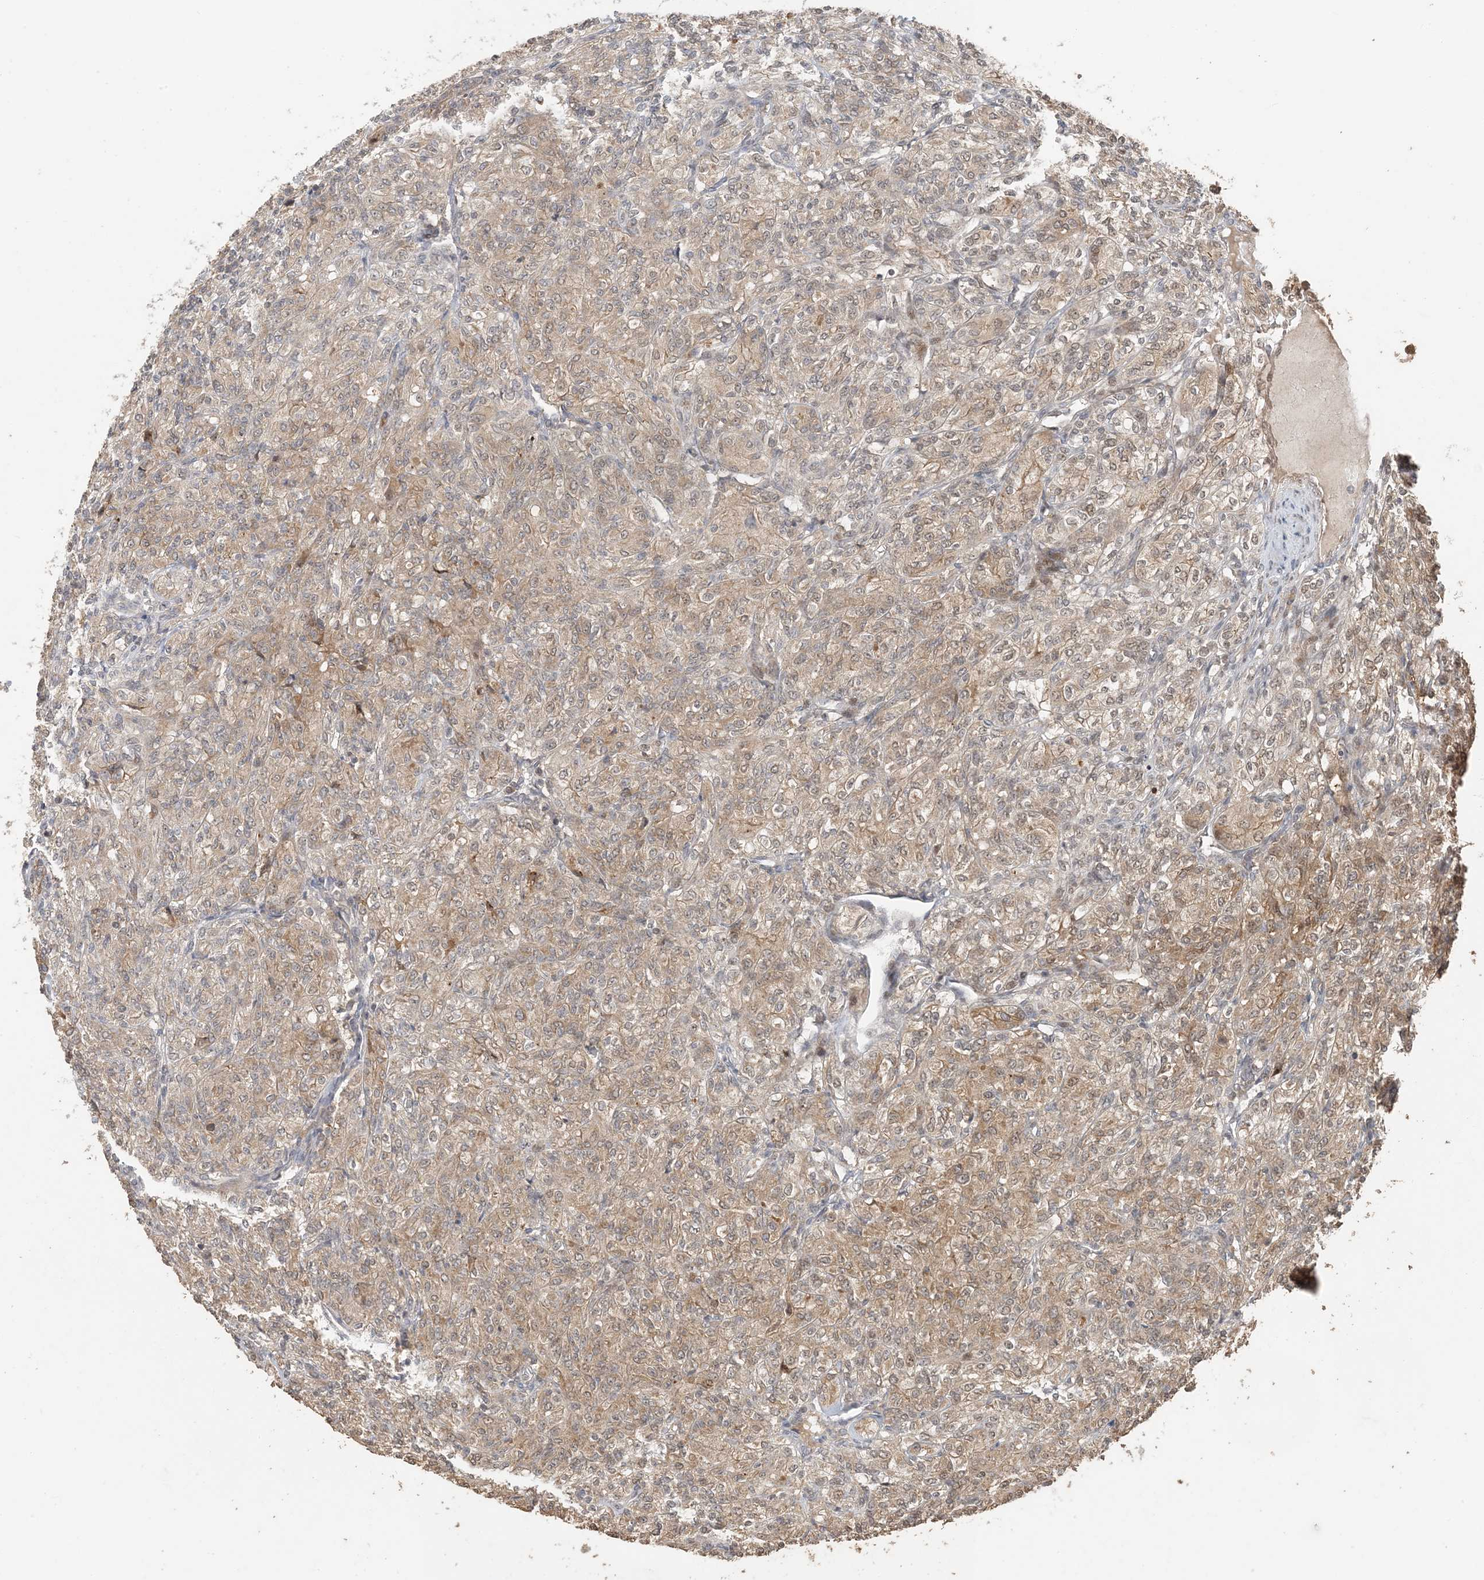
{"staining": {"intensity": "weak", "quantity": ">75%", "location": "cytoplasmic/membranous"}, "tissue": "renal cancer", "cell_type": "Tumor cells", "image_type": "cancer", "snomed": [{"axis": "morphology", "description": "Adenocarcinoma, NOS"}, {"axis": "topography", "description": "Kidney"}], "caption": "A brown stain highlights weak cytoplasmic/membranous positivity of a protein in renal adenocarcinoma tumor cells. The protein is stained brown, and the nuclei are stained in blue (DAB IHC with brightfield microscopy, high magnification).", "gene": "ATP13A2", "patient": {"sex": "male", "age": 77}}